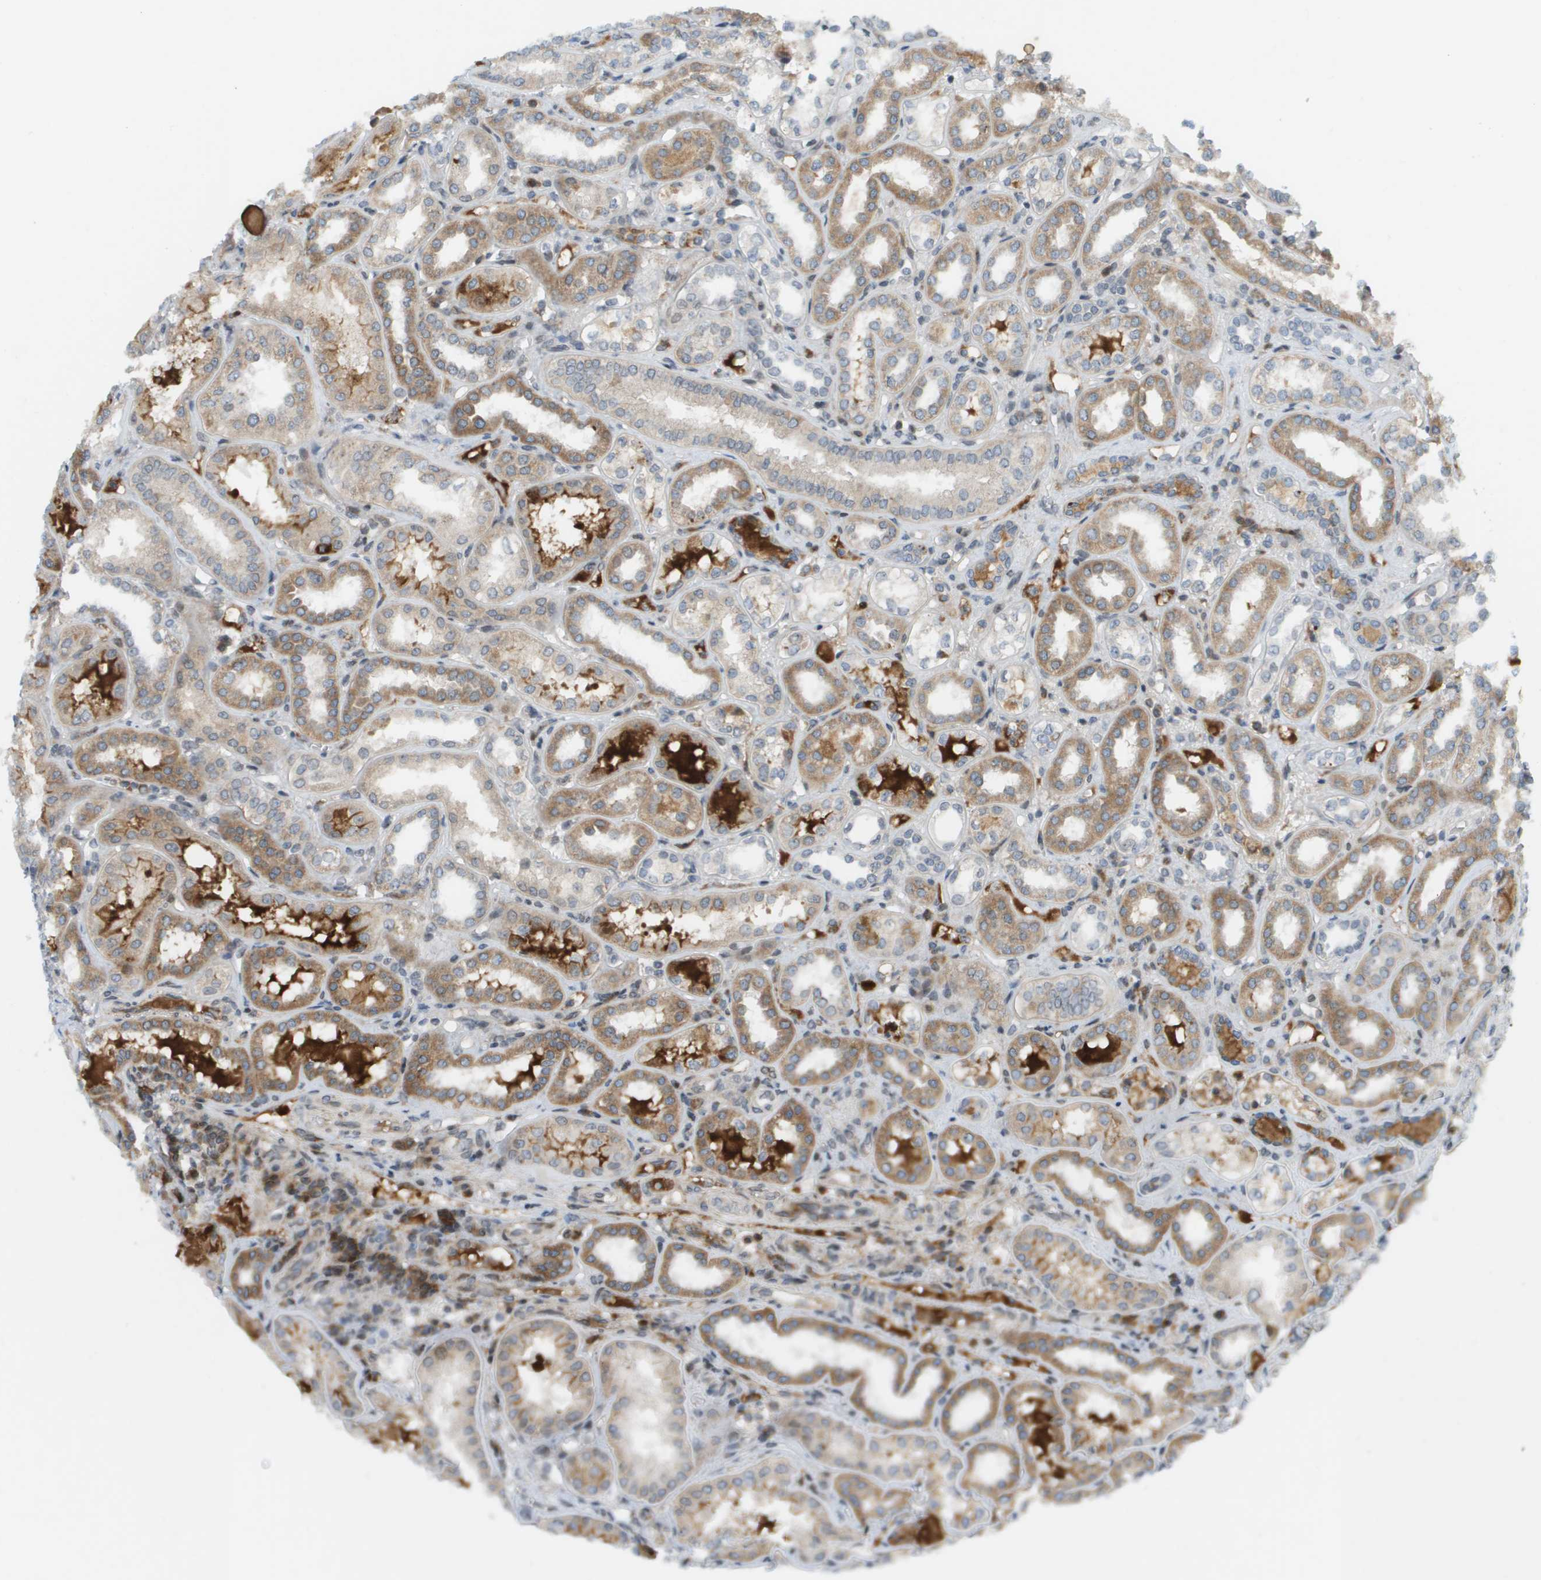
{"staining": {"intensity": "weak", "quantity": ">75%", "location": "cytoplasmic/membranous,nuclear"}, "tissue": "kidney", "cell_type": "Cells in glomeruli", "image_type": "normal", "snomed": [{"axis": "morphology", "description": "Normal tissue, NOS"}, {"axis": "topography", "description": "Kidney"}], "caption": "Immunohistochemical staining of normal kidney reveals >75% levels of weak cytoplasmic/membranous,nuclear protein staining in about >75% of cells in glomeruli. The staining was performed using DAB (3,3'-diaminobenzidine) to visualize the protein expression in brown, while the nuclei were stained in blue with hematoxylin (Magnification: 20x).", "gene": "CACNB4", "patient": {"sex": "female", "age": 56}}